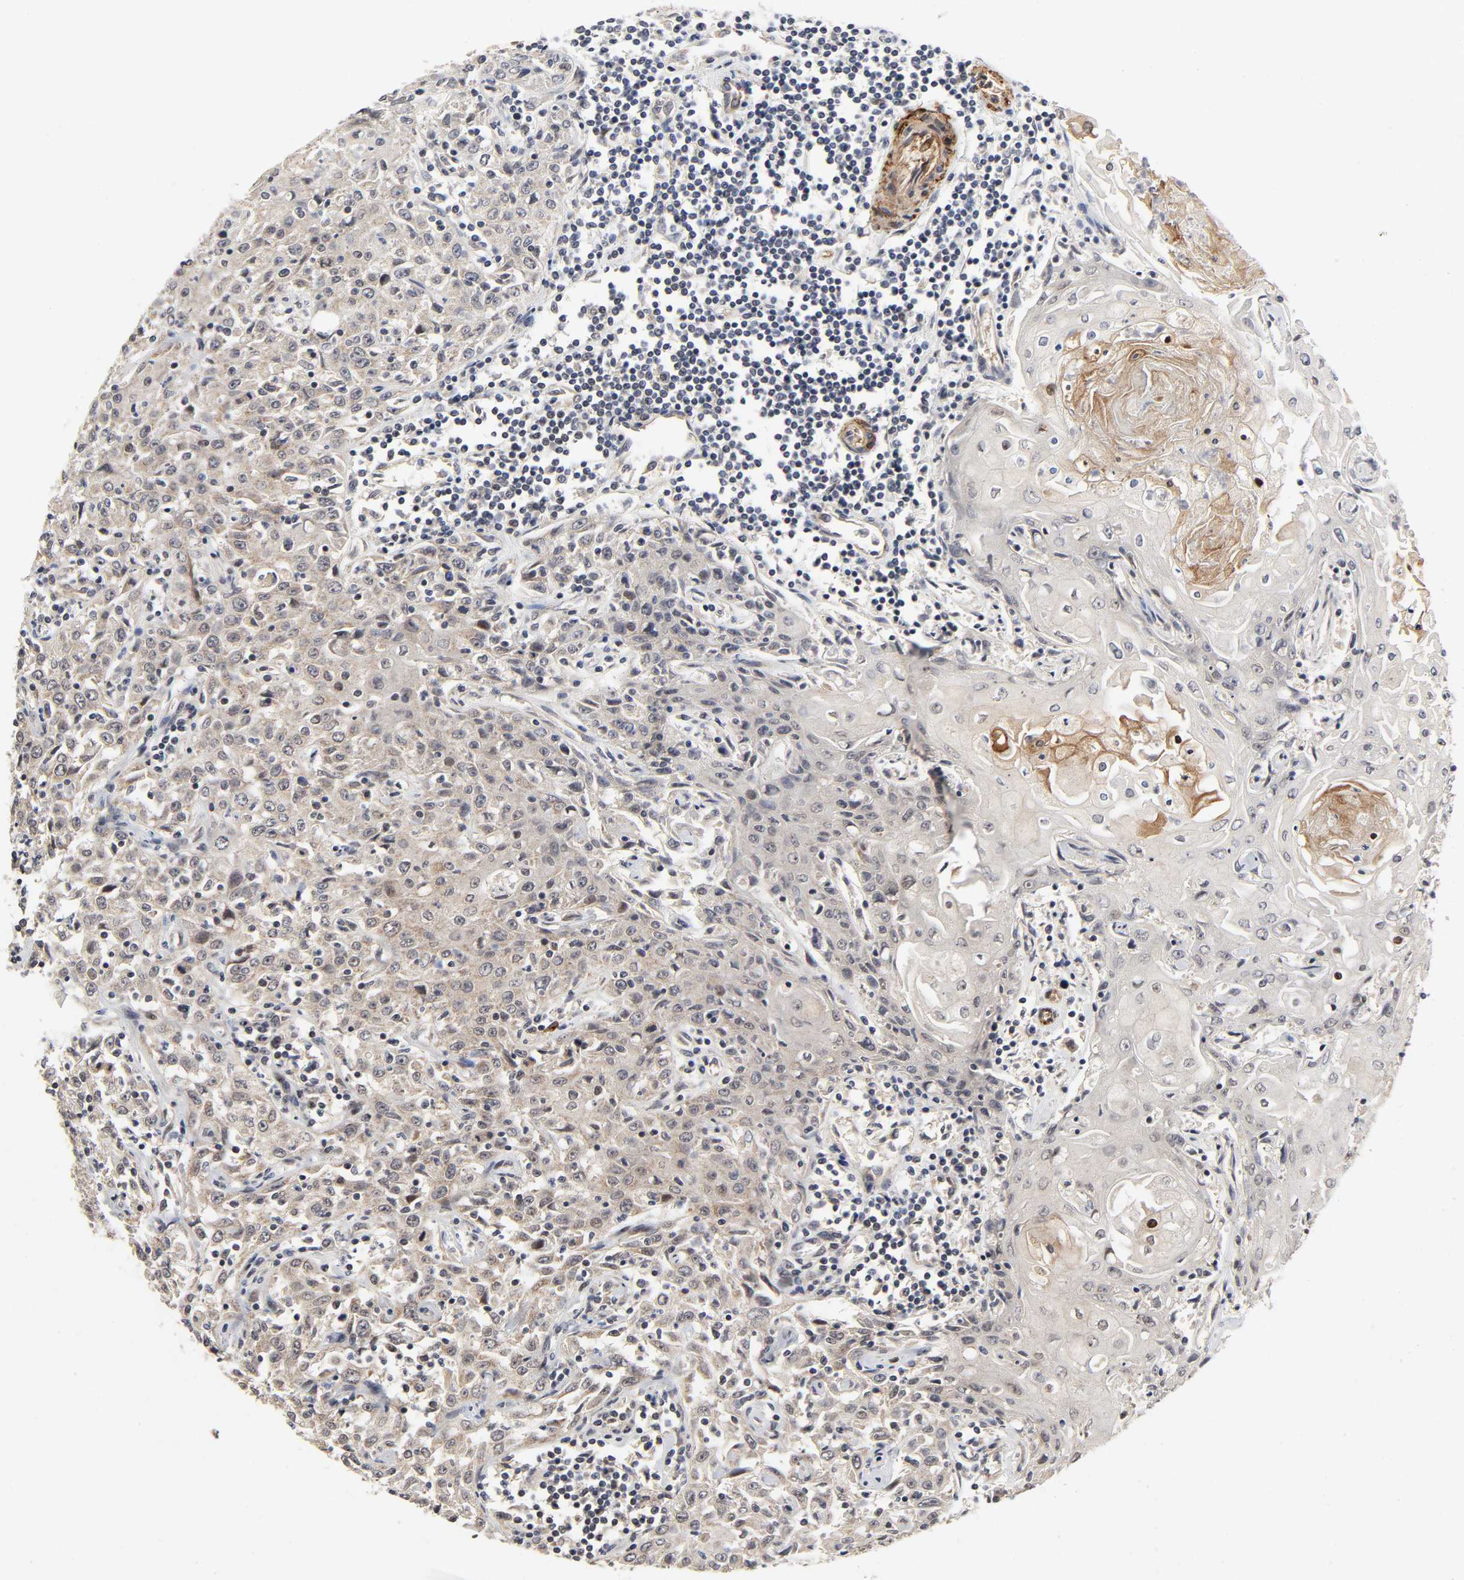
{"staining": {"intensity": "moderate", "quantity": ">75%", "location": "cytoplasmic/membranous,nuclear"}, "tissue": "head and neck cancer", "cell_type": "Tumor cells", "image_type": "cancer", "snomed": [{"axis": "morphology", "description": "Squamous cell carcinoma, NOS"}, {"axis": "topography", "description": "Oral tissue"}, {"axis": "topography", "description": "Head-Neck"}], "caption": "A brown stain shows moderate cytoplasmic/membranous and nuclear positivity of a protein in human head and neck cancer tumor cells.", "gene": "ZKSCAN8", "patient": {"sex": "female", "age": 76}}